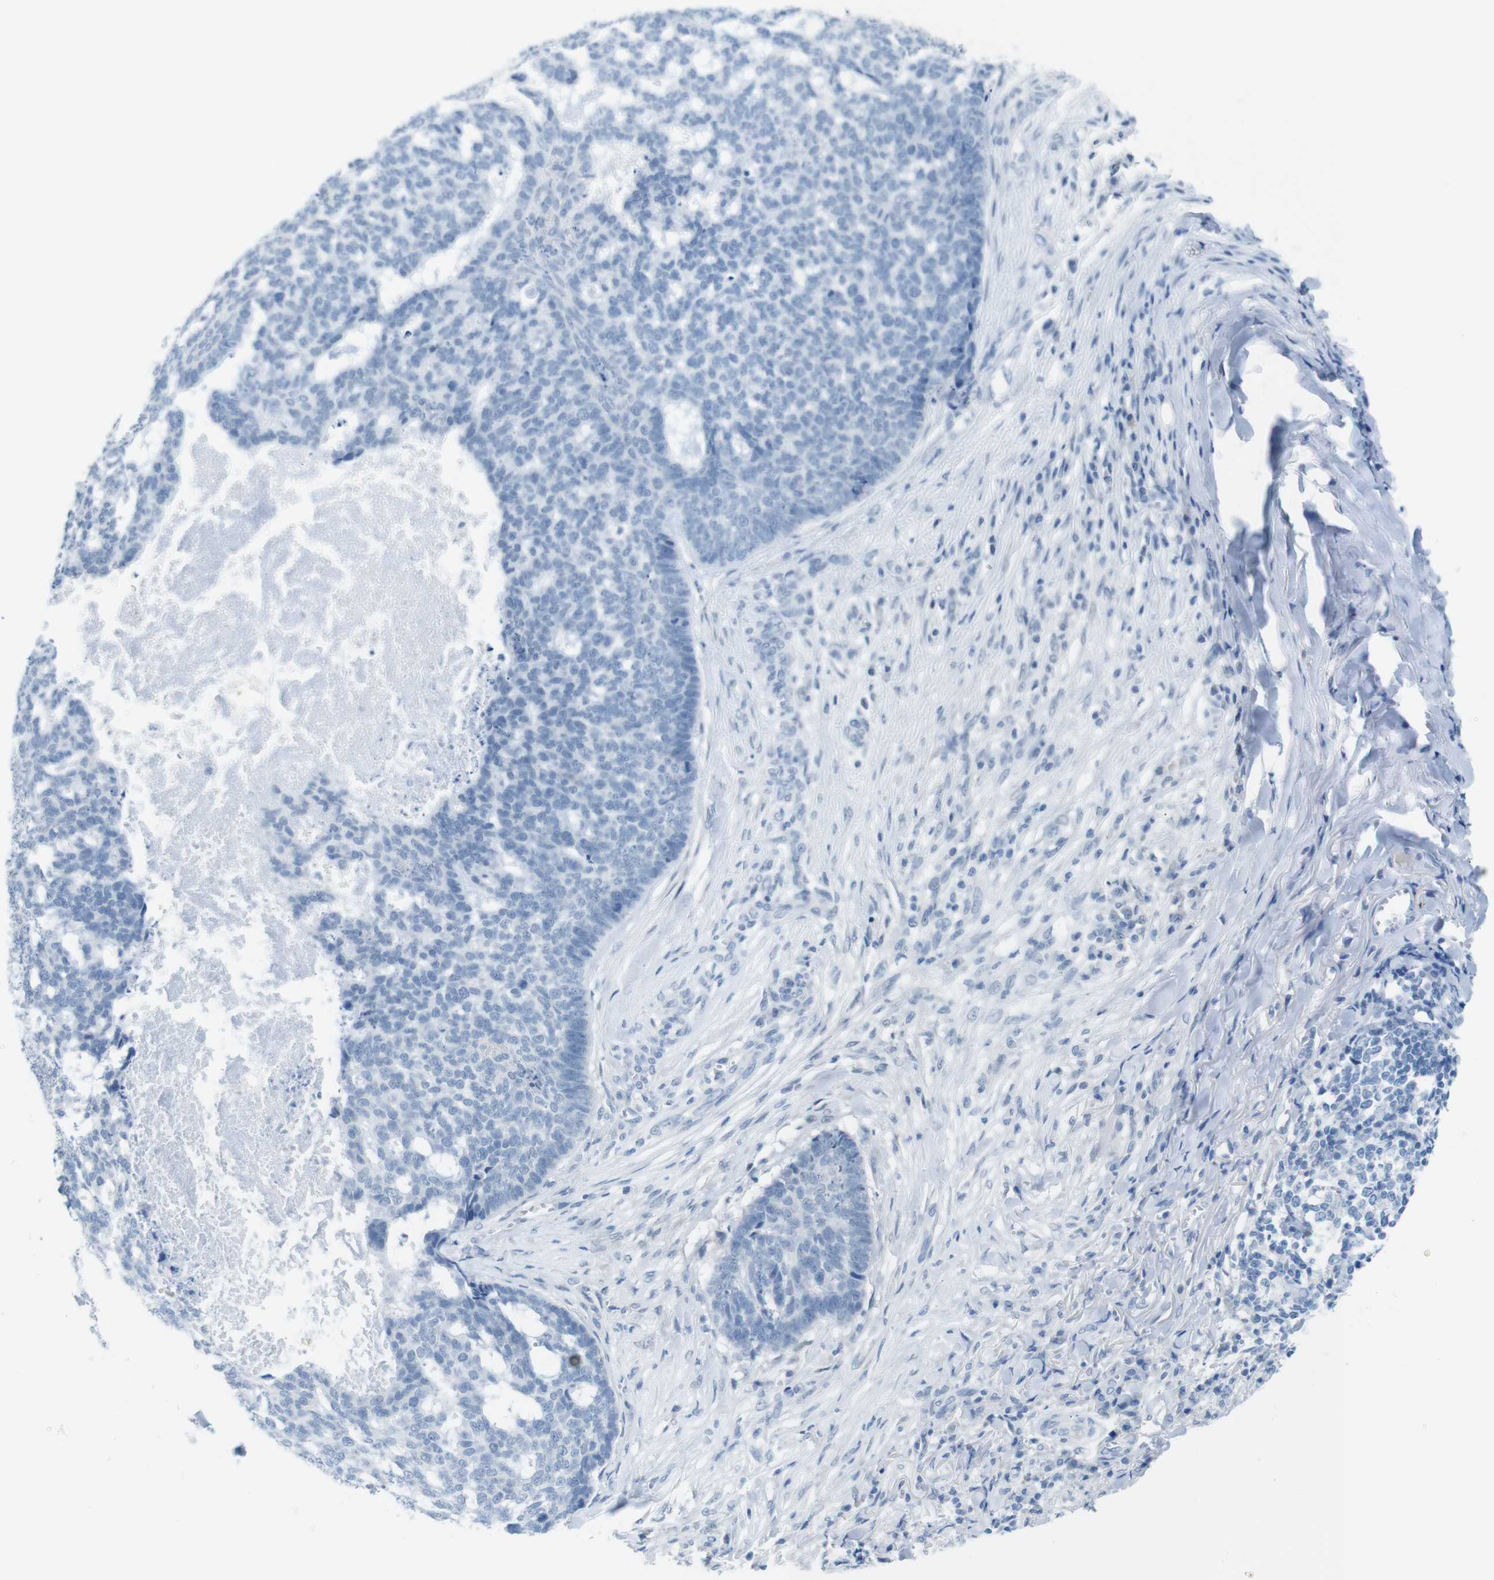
{"staining": {"intensity": "negative", "quantity": "none", "location": "none"}, "tissue": "skin cancer", "cell_type": "Tumor cells", "image_type": "cancer", "snomed": [{"axis": "morphology", "description": "Basal cell carcinoma"}, {"axis": "topography", "description": "Skin"}], "caption": "Tumor cells show no significant expression in skin cancer.", "gene": "OPN1SW", "patient": {"sex": "male", "age": 84}}